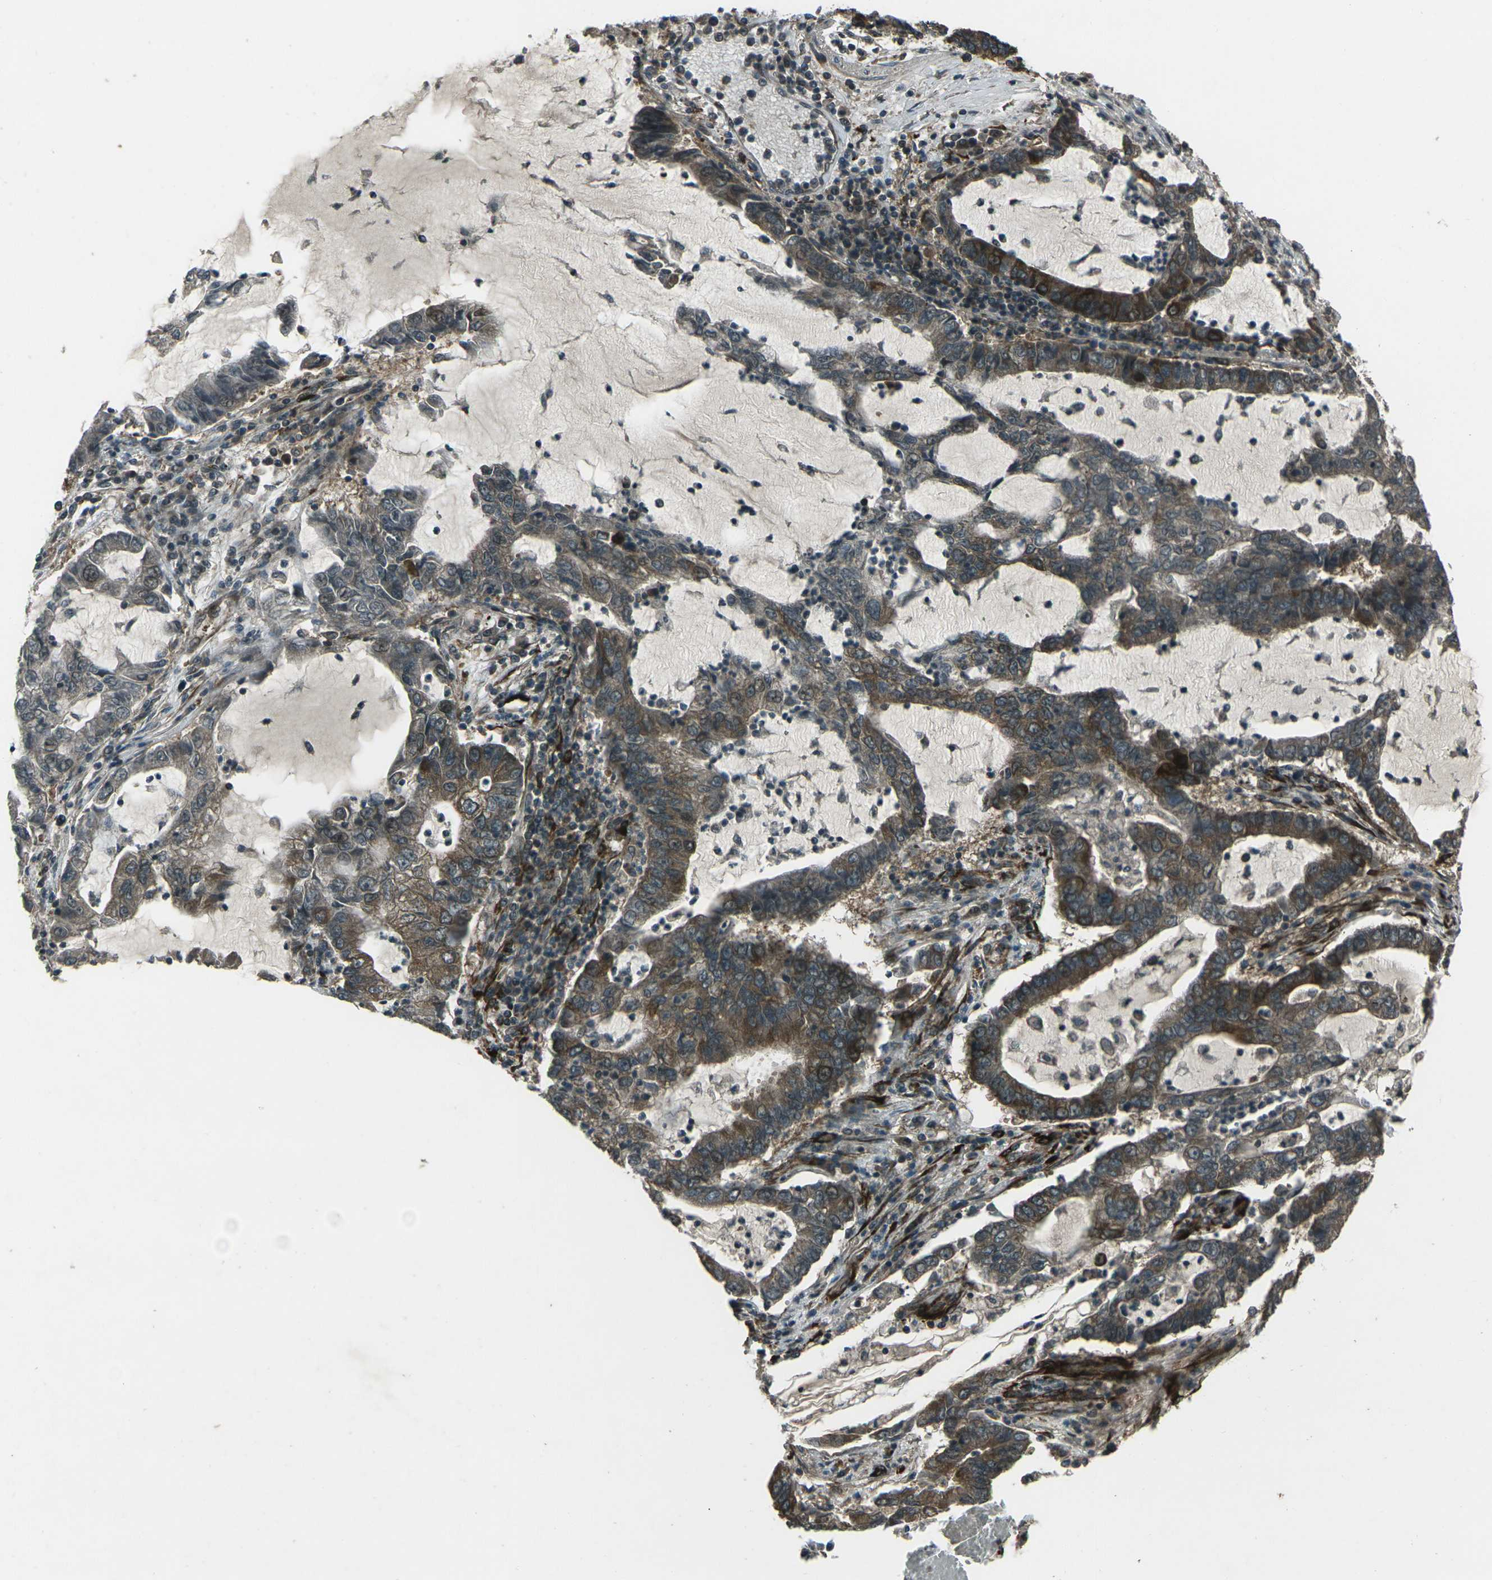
{"staining": {"intensity": "moderate", "quantity": "25%-75%", "location": "cytoplasmic/membranous"}, "tissue": "lung cancer", "cell_type": "Tumor cells", "image_type": "cancer", "snomed": [{"axis": "morphology", "description": "Adenocarcinoma, NOS"}, {"axis": "topography", "description": "Lung"}], "caption": "Immunohistochemistry (IHC) image of human lung cancer stained for a protein (brown), which reveals medium levels of moderate cytoplasmic/membranous staining in approximately 25%-75% of tumor cells.", "gene": "LSMEM1", "patient": {"sex": "female", "age": 51}}